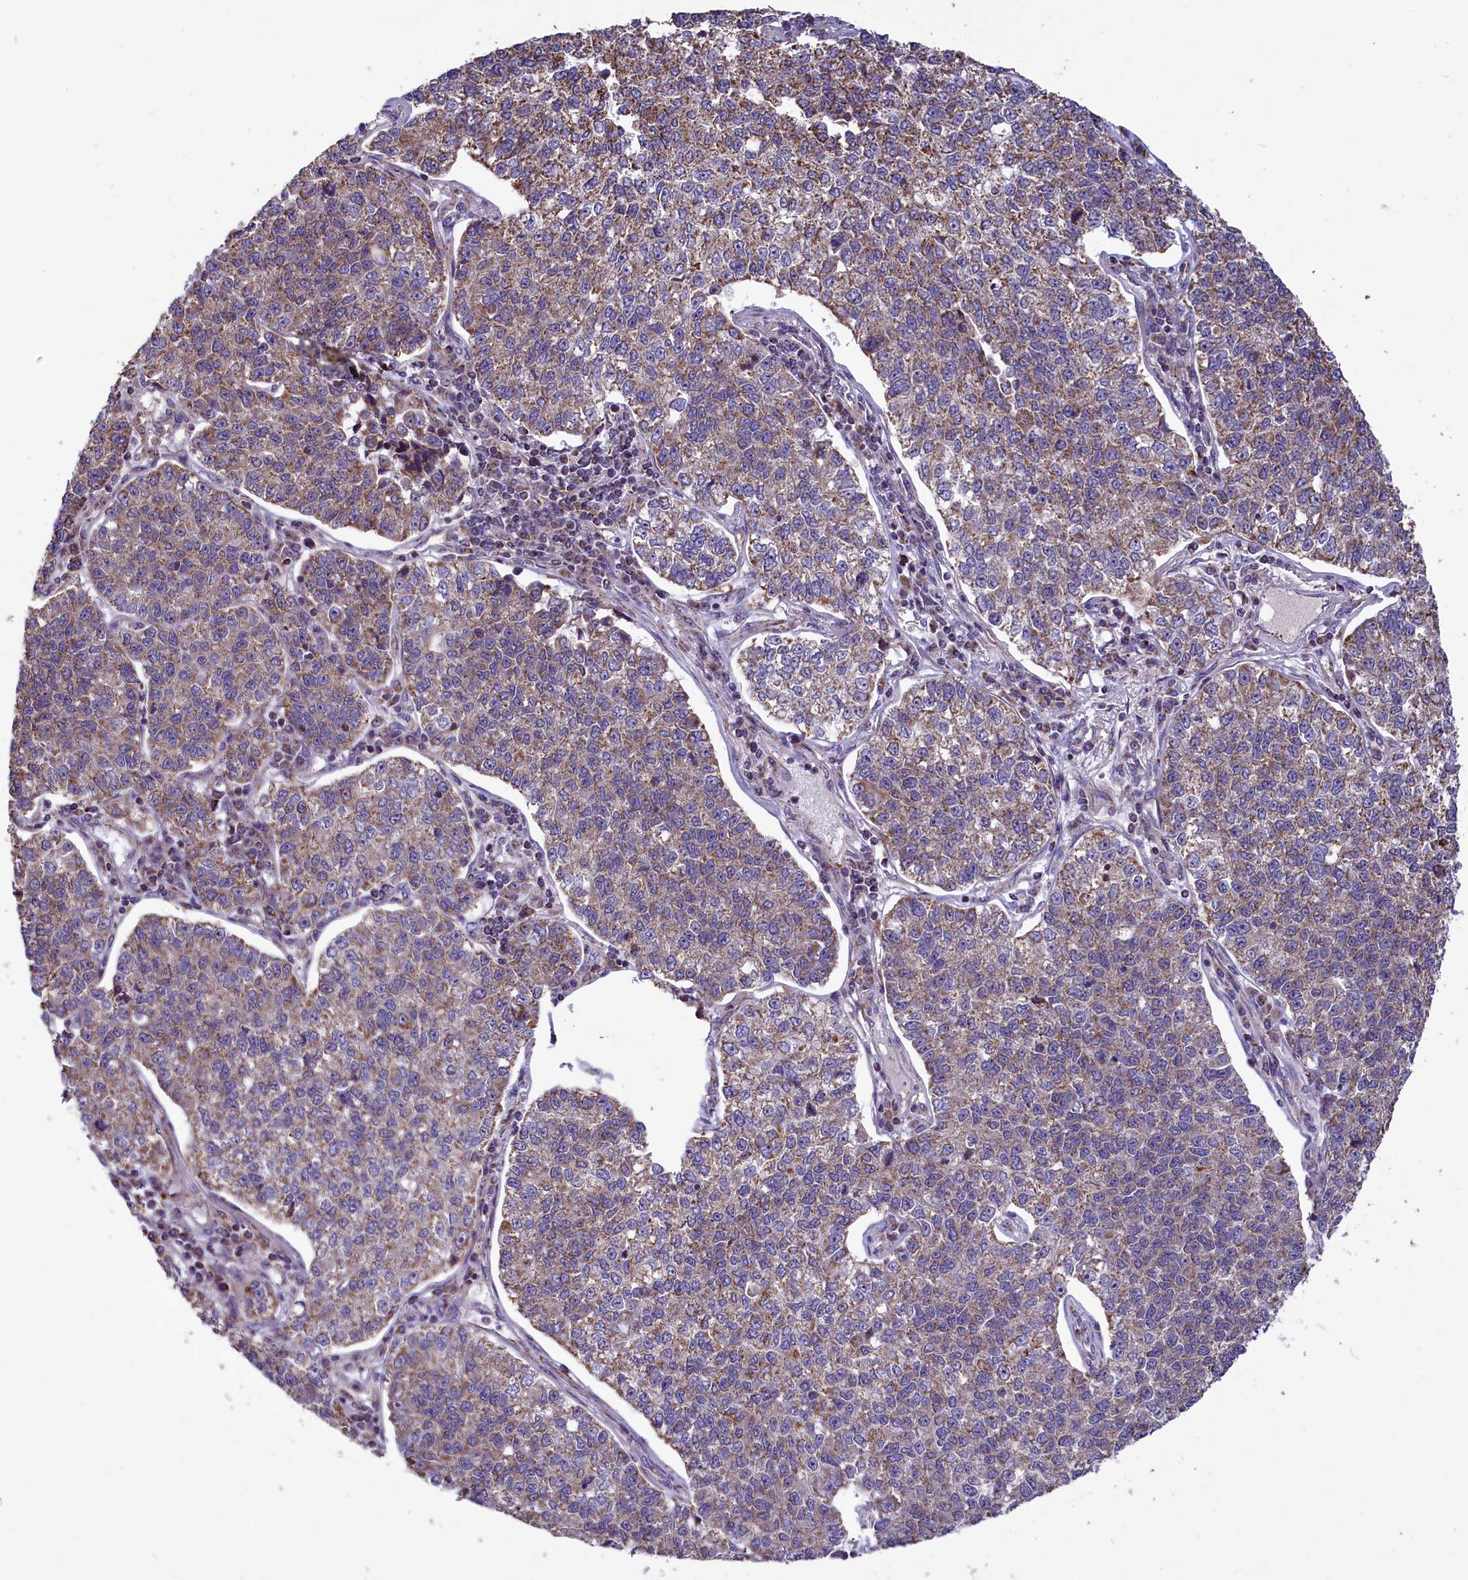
{"staining": {"intensity": "moderate", "quantity": "25%-75%", "location": "cytoplasmic/membranous"}, "tissue": "lung cancer", "cell_type": "Tumor cells", "image_type": "cancer", "snomed": [{"axis": "morphology", "description": "Adenocarcinoma, NOS"}, {"axis": "topography", "description": "Lung"}], "caption": "This is a micrograph of IHC staining of lung cancer, which shows moderate positivity in the cytoplasmic/membranous of tumor cells.", "gene": "GLRX5", "patient": {"sex": "male", "age": 49}}